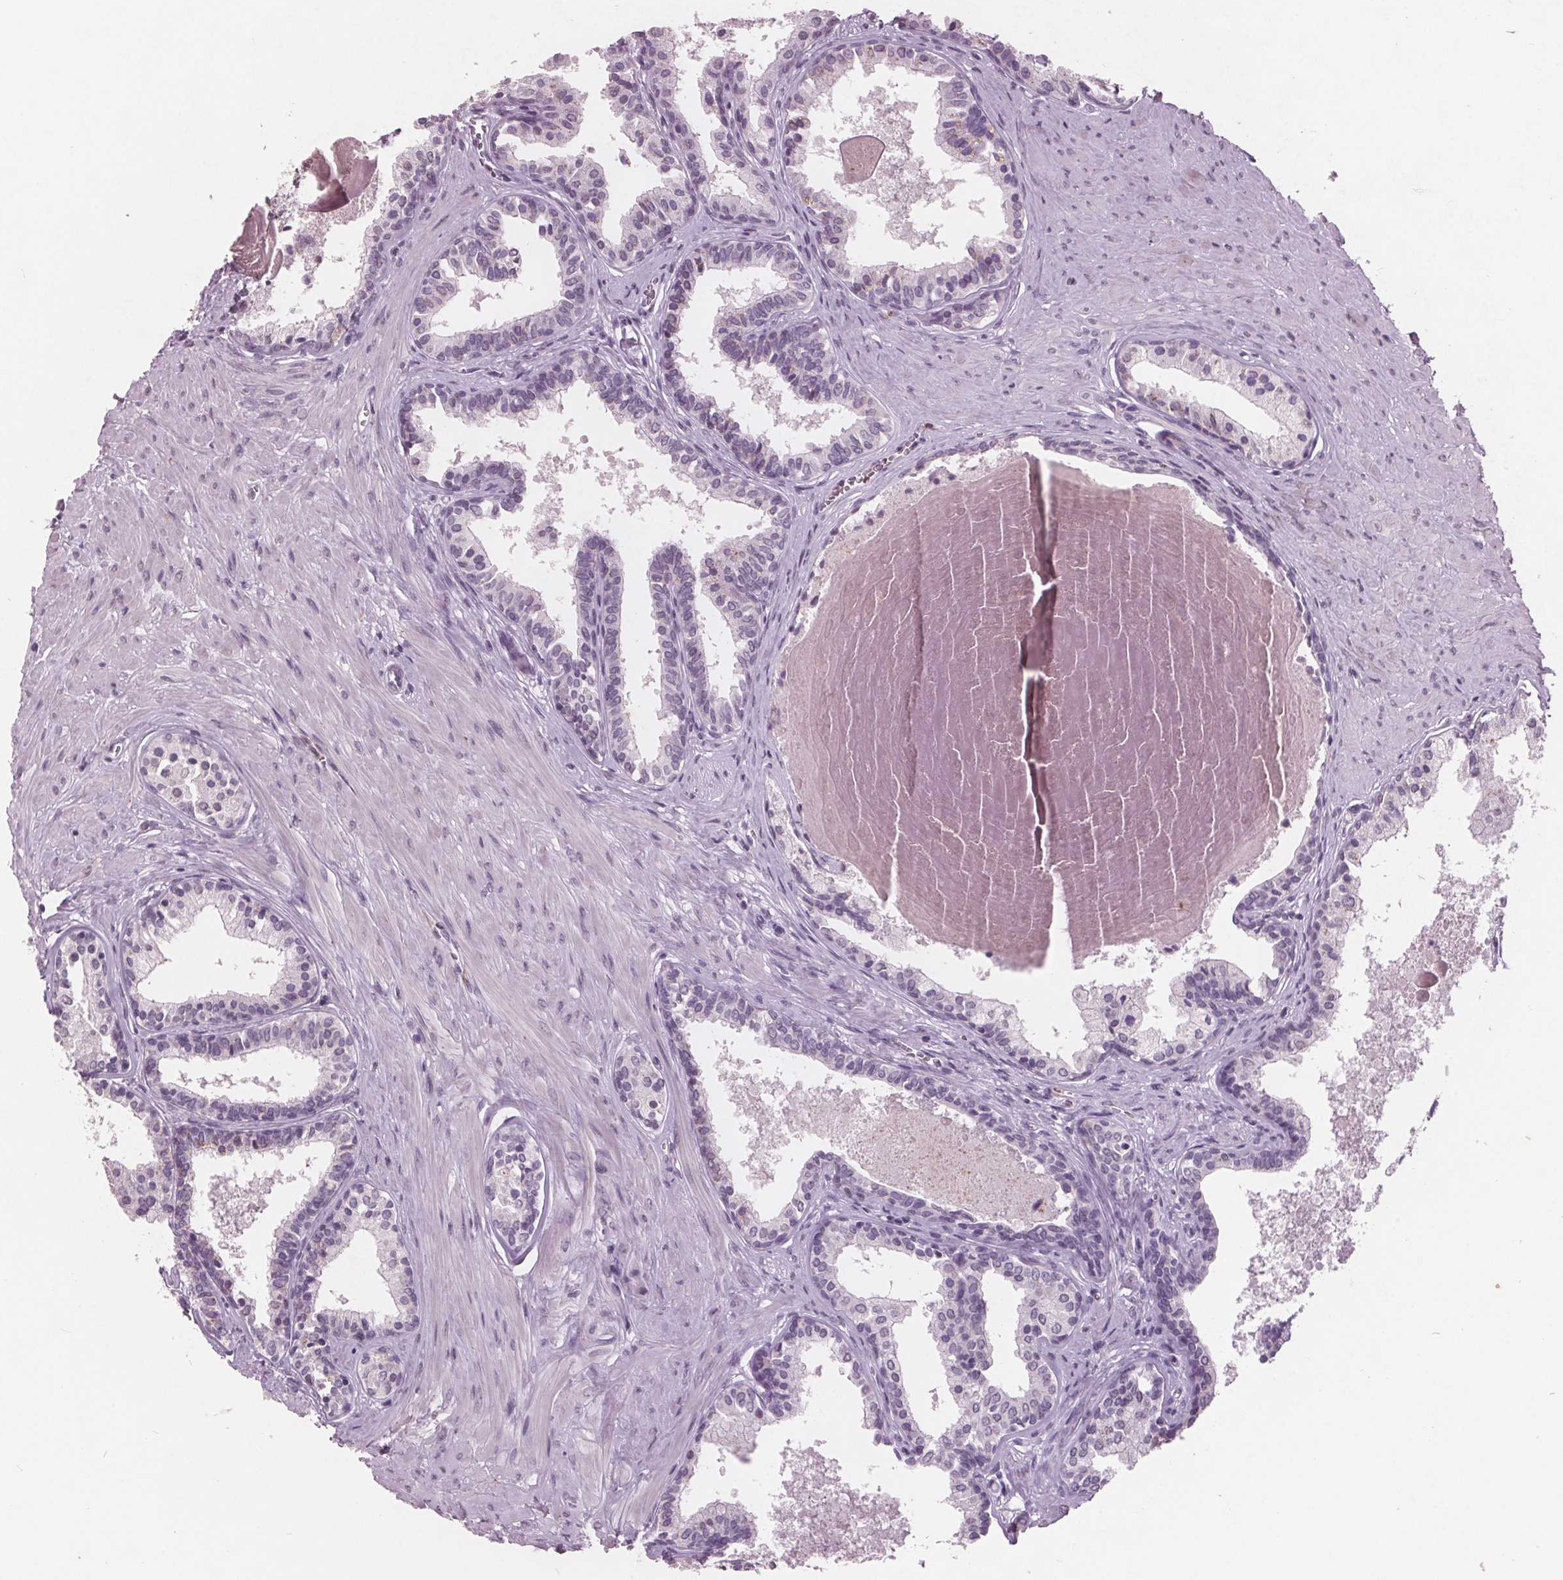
{"staining": {"intensity": "negative", "quantity": "none", "location": "none"}, "tissue": "prostate", "cell_type": "Glandular cells", "image_type": "normal", "snomed": [{"axis": "morphology", "description": "Normal tissue, NOS"}, {"axis": "topography", "description": "Prostate"}], "caption": "A photomicrograph of human prostate is negative for staining in glandular cells. (DAB IHC visualized using brightfield microscopy, high magnification).", "gene": "PTPN14", "patient": {"sex": "male", "age": 61}}